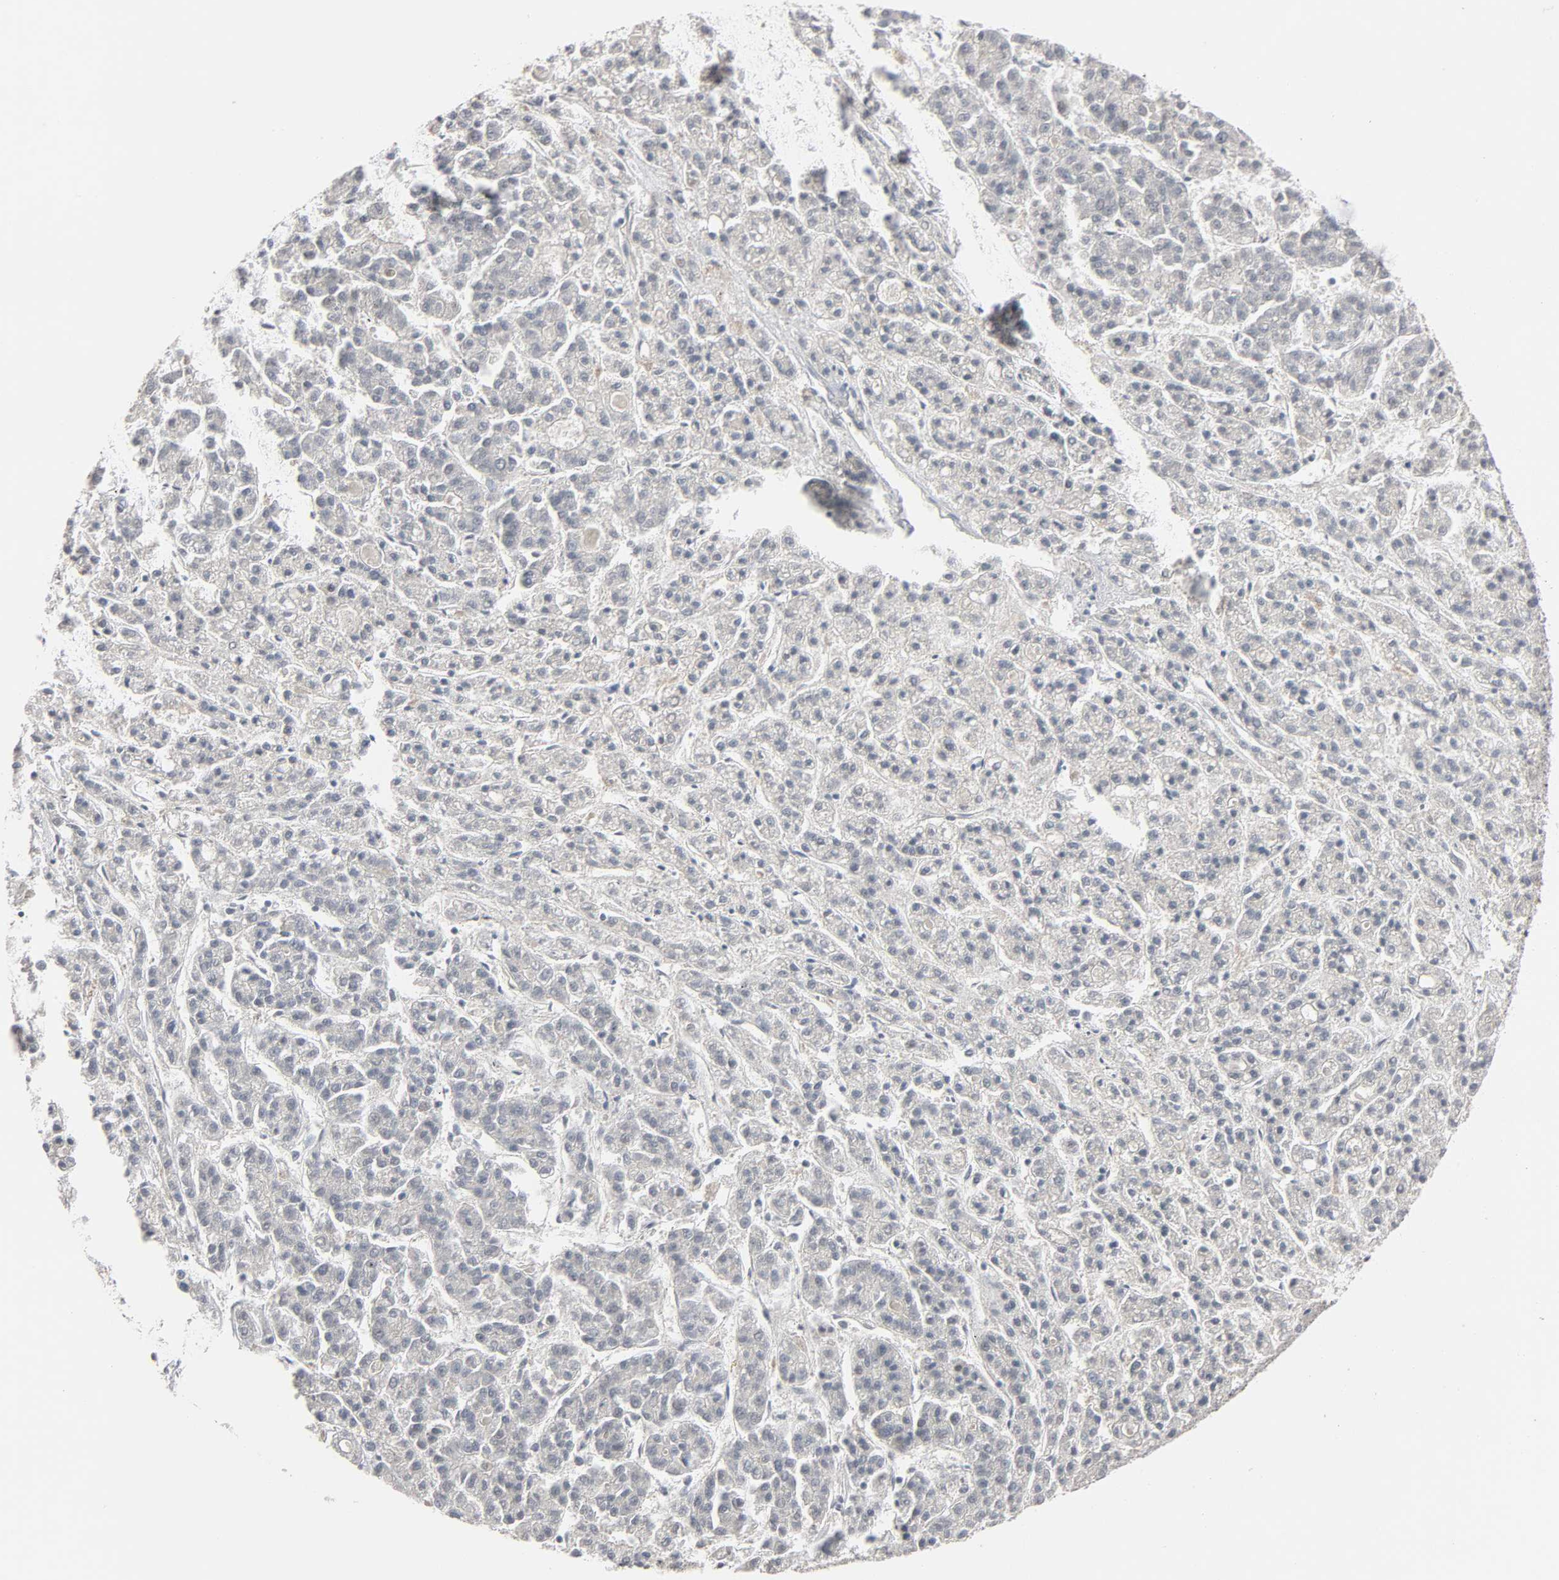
{"staining": {"intensity": "negative", "quantity": "none", "location": "none"}, "tissue": "liver cancer", "cell_type": "Tumor cells", "image_type": "cancer", "snomed": [{"axis": "morphology", "description": "Carcinoma, Hepatocellular, NOS"}, {"axis": "topography", "description": "Liver"}], "caption": "There is no significant expression in tumor cells of liver hepatocellular carcinoma. (DAB immunohistochemistry visualized using brightfield microscopy, high magnification).", "gene": "MT3", "patient": {"sex": "male", "age": 70}}